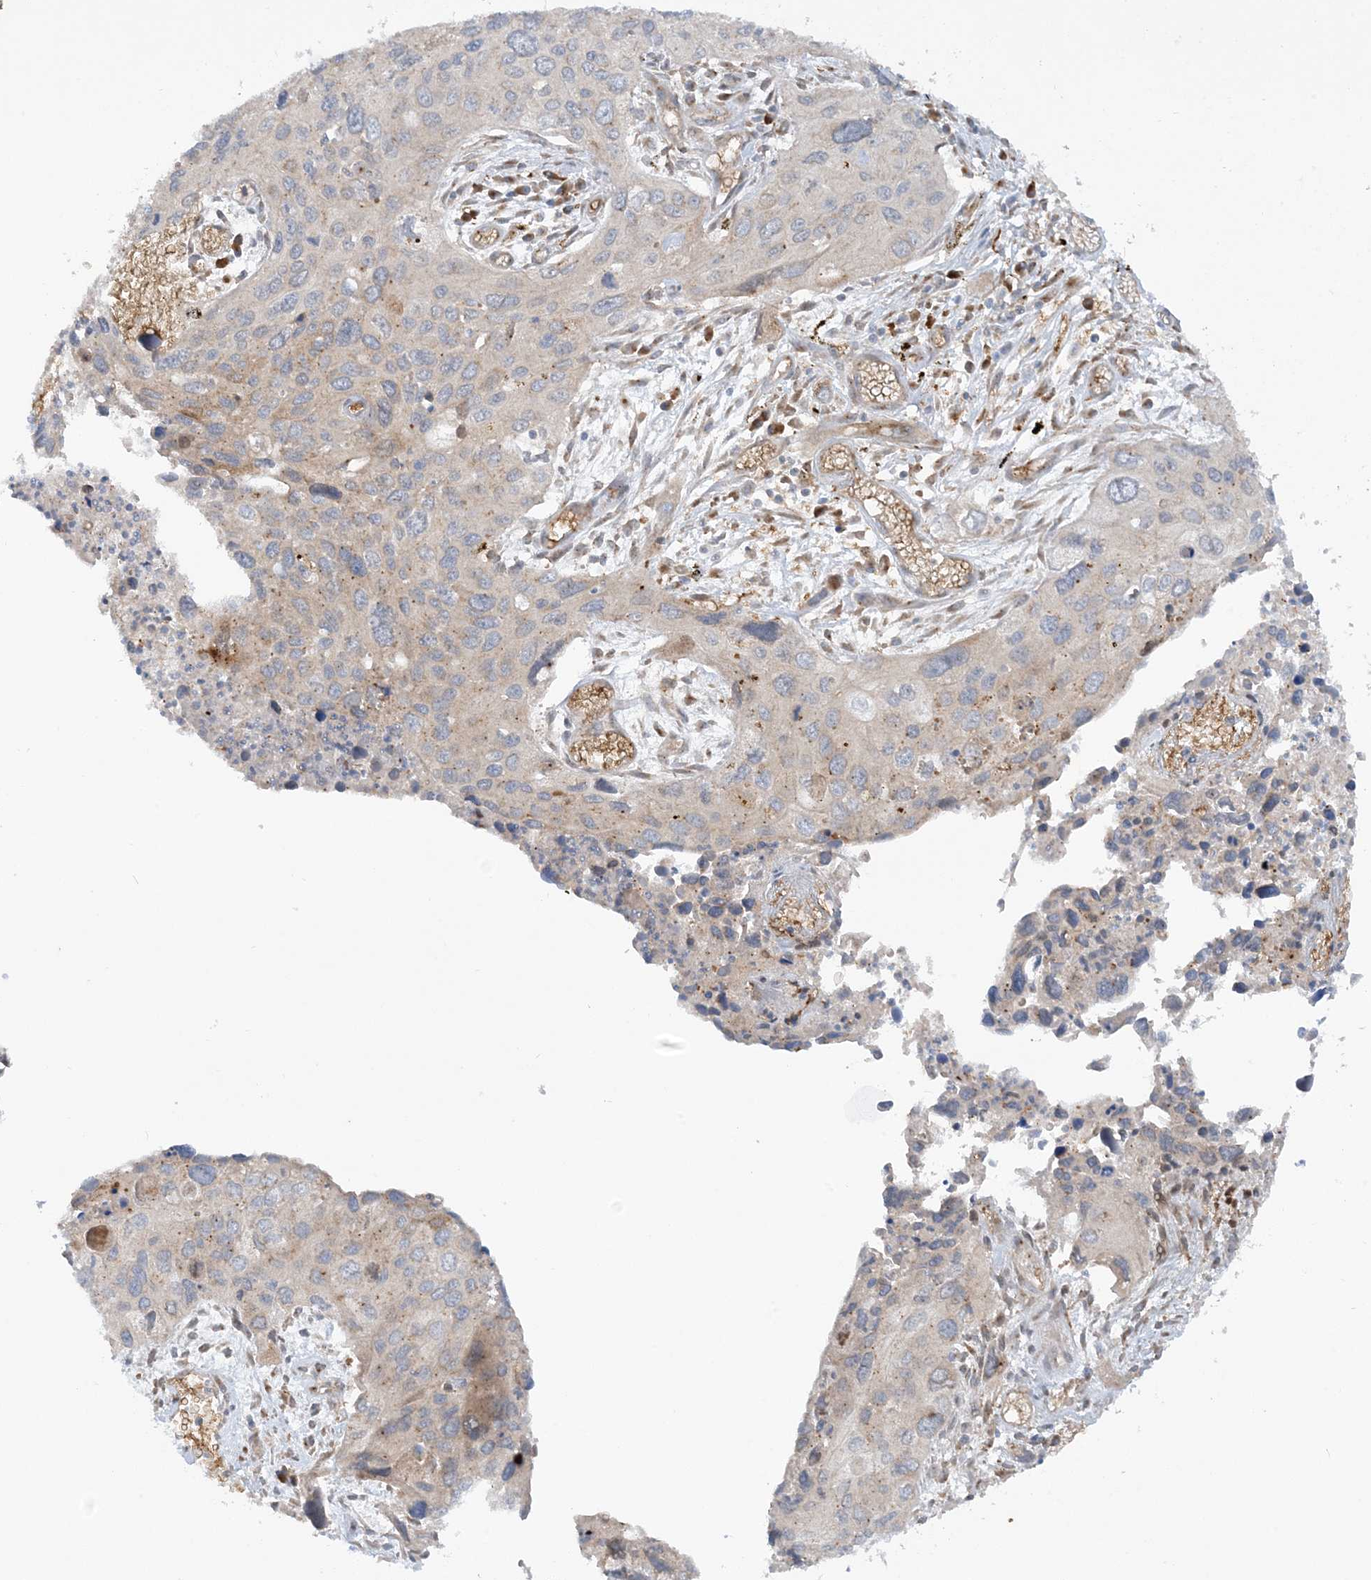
{"staining": {"intensity": "weak", "quantity": "25%-75%", "location": "cytoplasmic/membranous"}, "tissue": "cervical cancer", "cell_type": "Tumor cells", "image_type": "cancer", "snomed": [{"axis": "morphology", "description": "Squamous cell carcinoma, NOS"}, {"axis": "topography", "description": "Cervix"}], "caption": "Immunohistochemistry staining of squamous cell carcinoma (cervical), which exhibits low levels of weak cytoplasmic/membranous positivity in approximately 25%-75% of tumor cells indicating weak cytoplasmic/membranous protein staining. The staining was performed using DAB (brown) for protein detection and nuclei were counterstained in hematoxylin (blue).", "gene": "RPP40", "patient": {"sex": "female", "age": 55}}